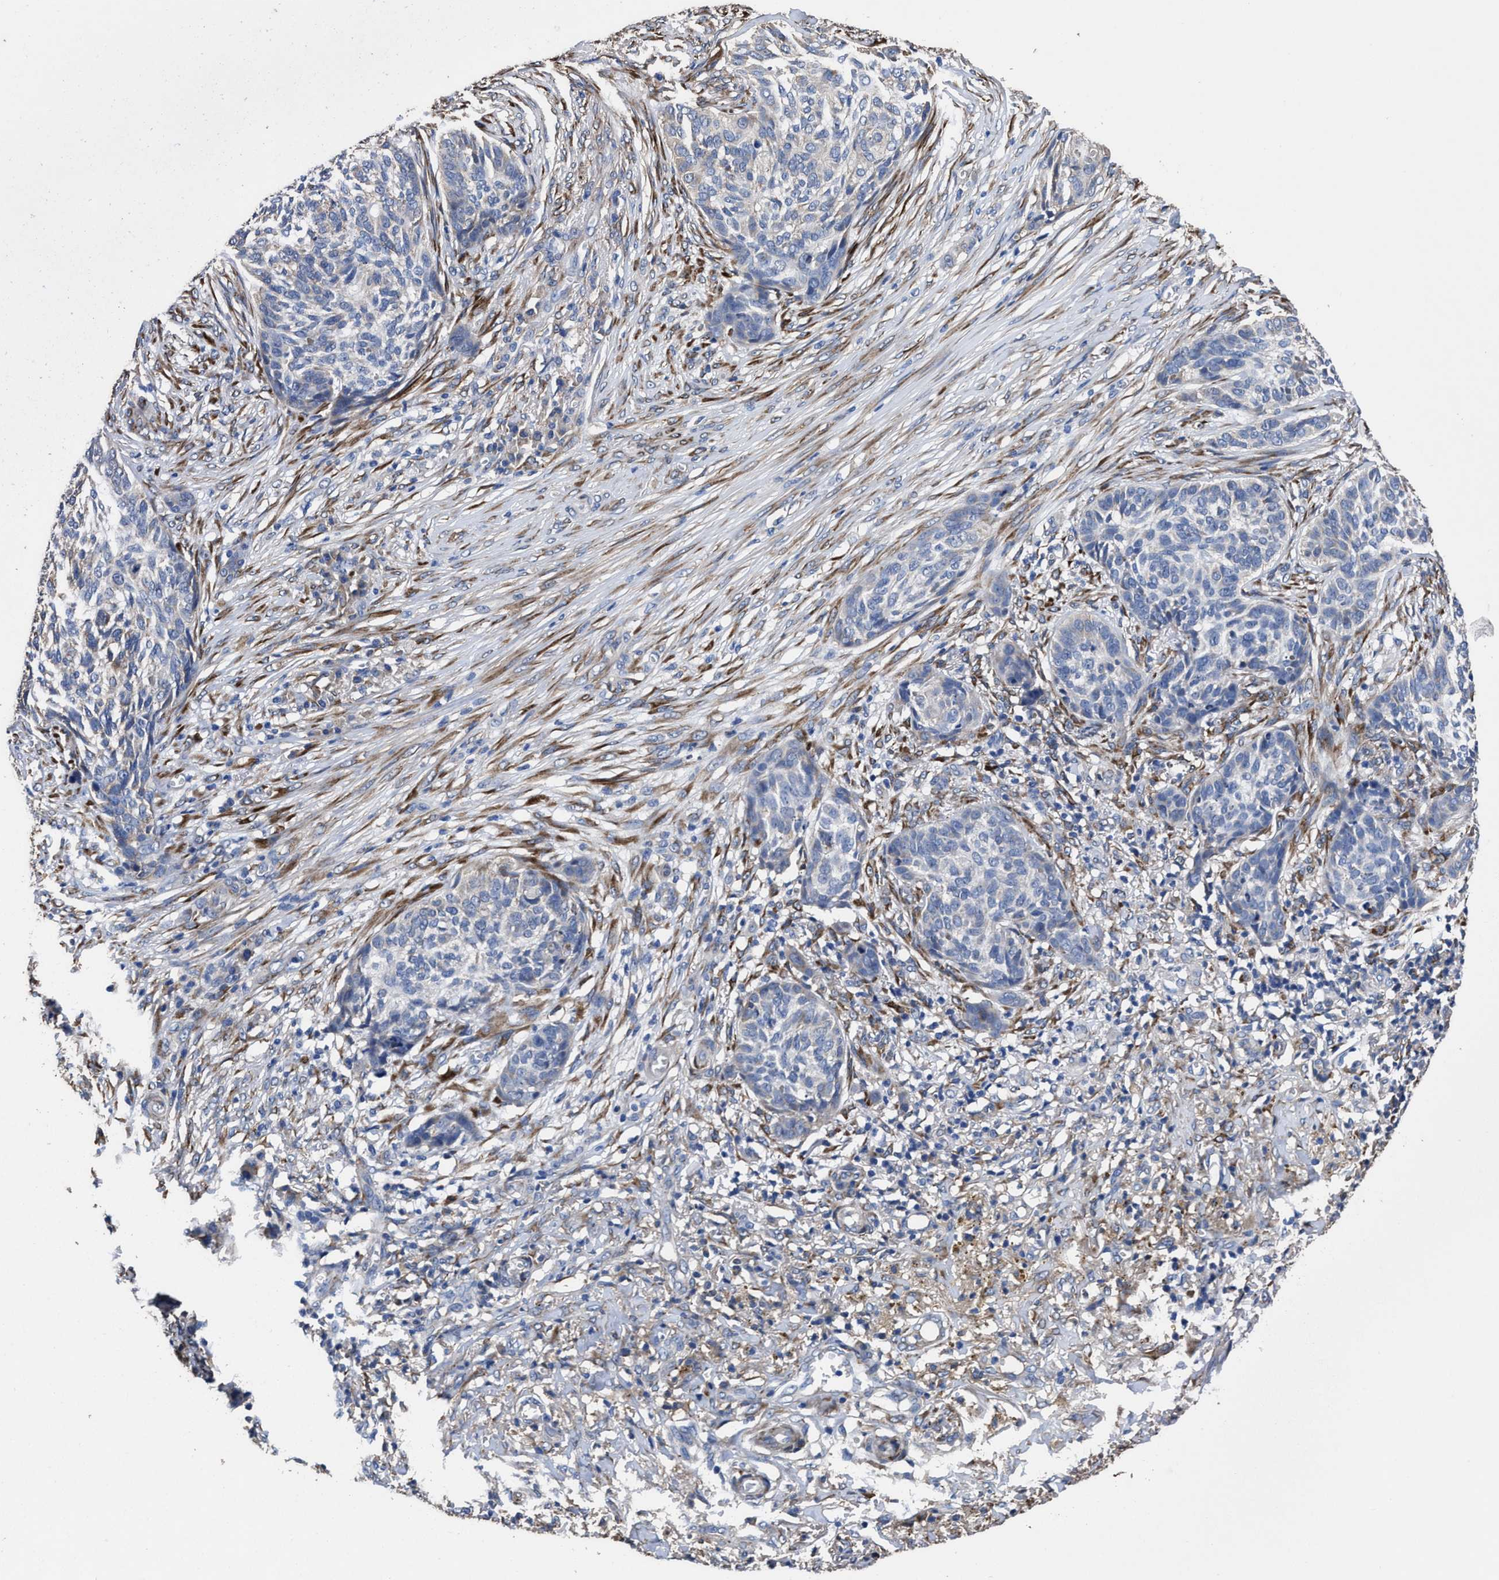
{"staining": {"intensity": "negative", "quantity": "none", "location": "none"}, "tissue": "skin cancer", "cell_type": "Tumor cells", "image_type": "cancer", "snomed": [{"axis": "morphology", "description": "Basal cell carcinoma"}, {"axis": "topography", "description": "Skin"}], "caption": "IHC image of skin cancer (basal cell carcinoma) stained for a protein (brown), which reveals no expression in tumor cells. (DAB immunohistochemistry visualized using brightfield microscopy, high magnification).", "gene": "IDNK", "patient": {"sex": "male", "age": 85}}